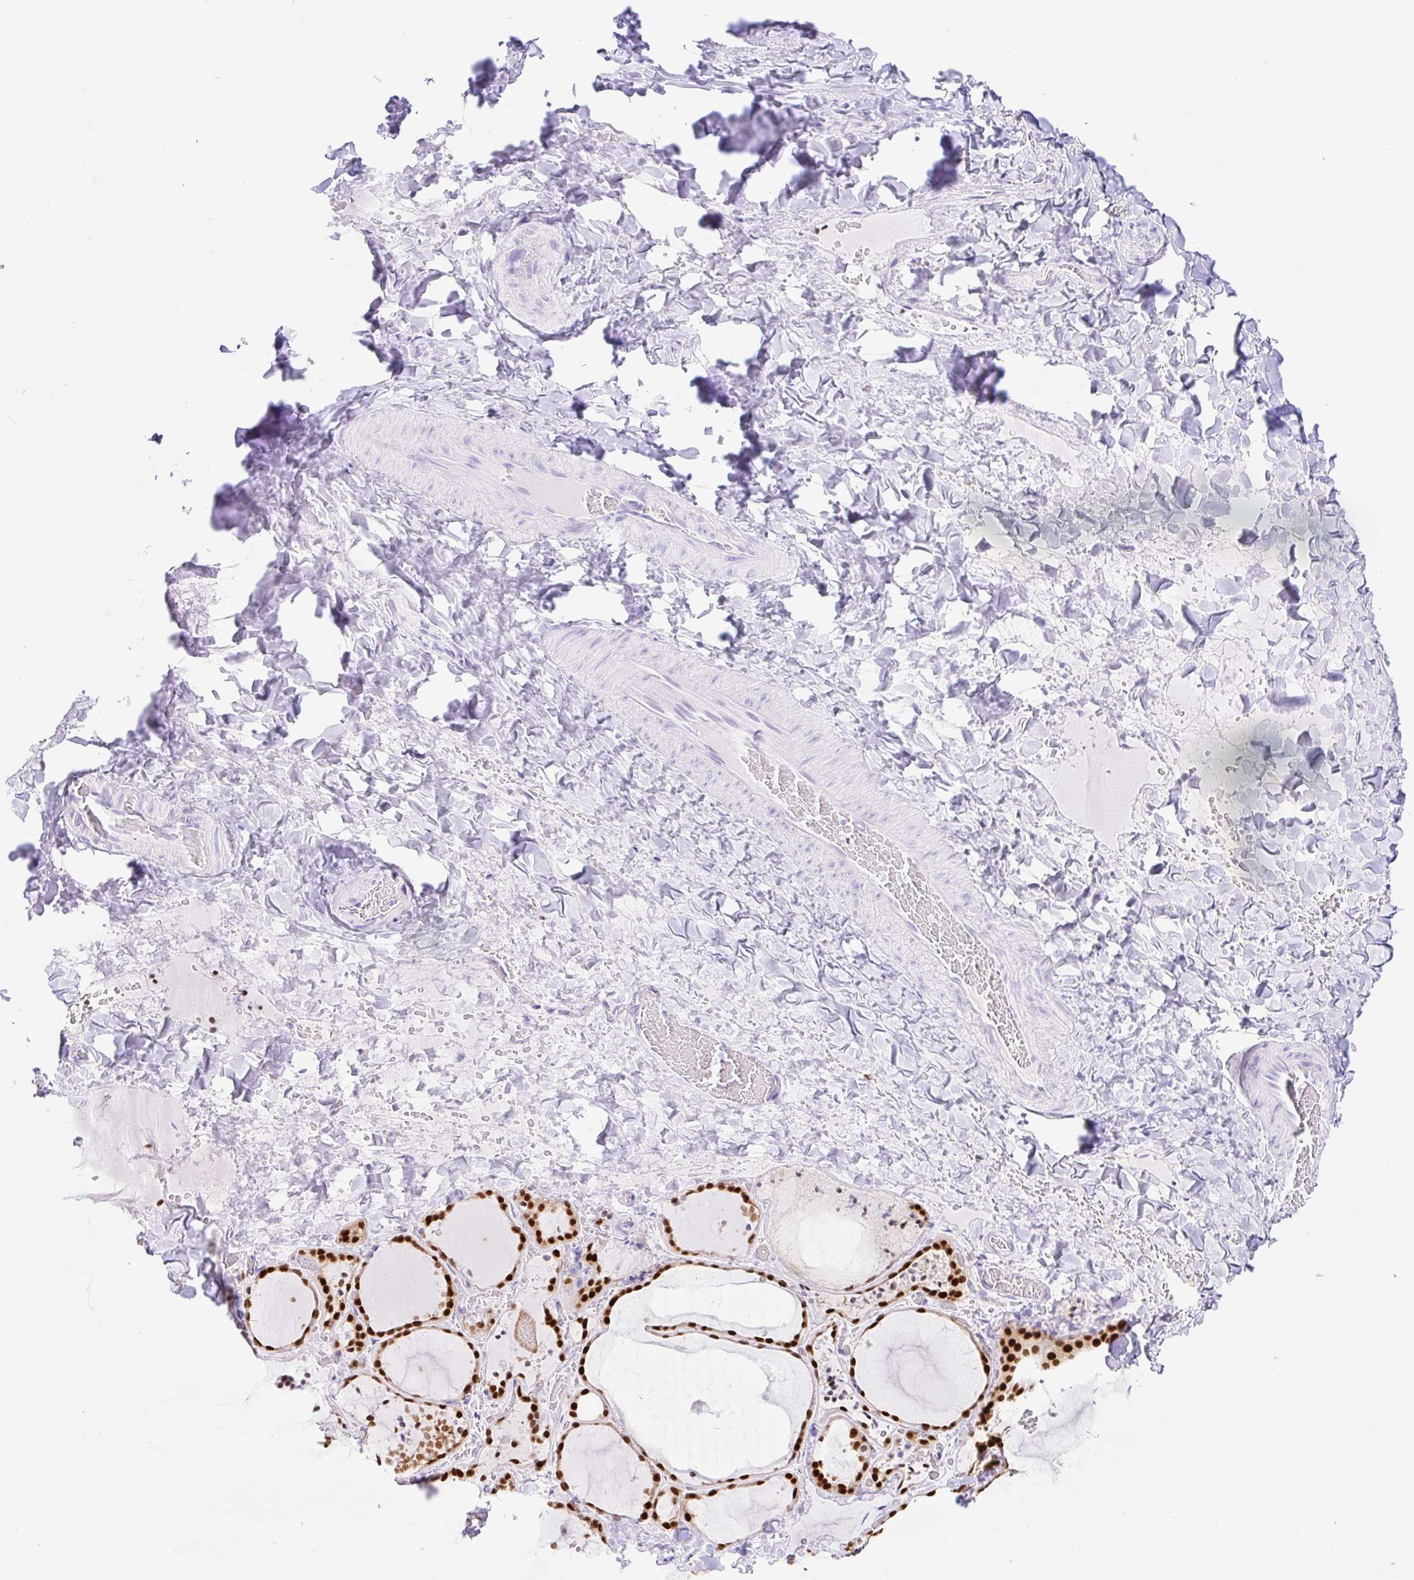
{"staining": {"intensity": "strong", "quantity": ">75%", "location": "nuclear"}, "tissue": "thyroid gland", "cell_type": "Glandular cells", "image_type": "normal", "snomed": [{"axis": "morphology", "description": "Normal tissue, NOS"}, {"axis": "topography", "description": "Thyroid gland"}], "caption": "DAB (3,3'-diaminobenzidine) immunohistochemical staining of benign thyroid gland reveals strong nuclear protein expression in about >75% of glandular cells. (DAB (3,3'-diaminobenzidine) IHC, brown staining for protein, blue staining for nuclei).", "gene": "PAX8", "patient": {"sex": "female", "age": 36}}